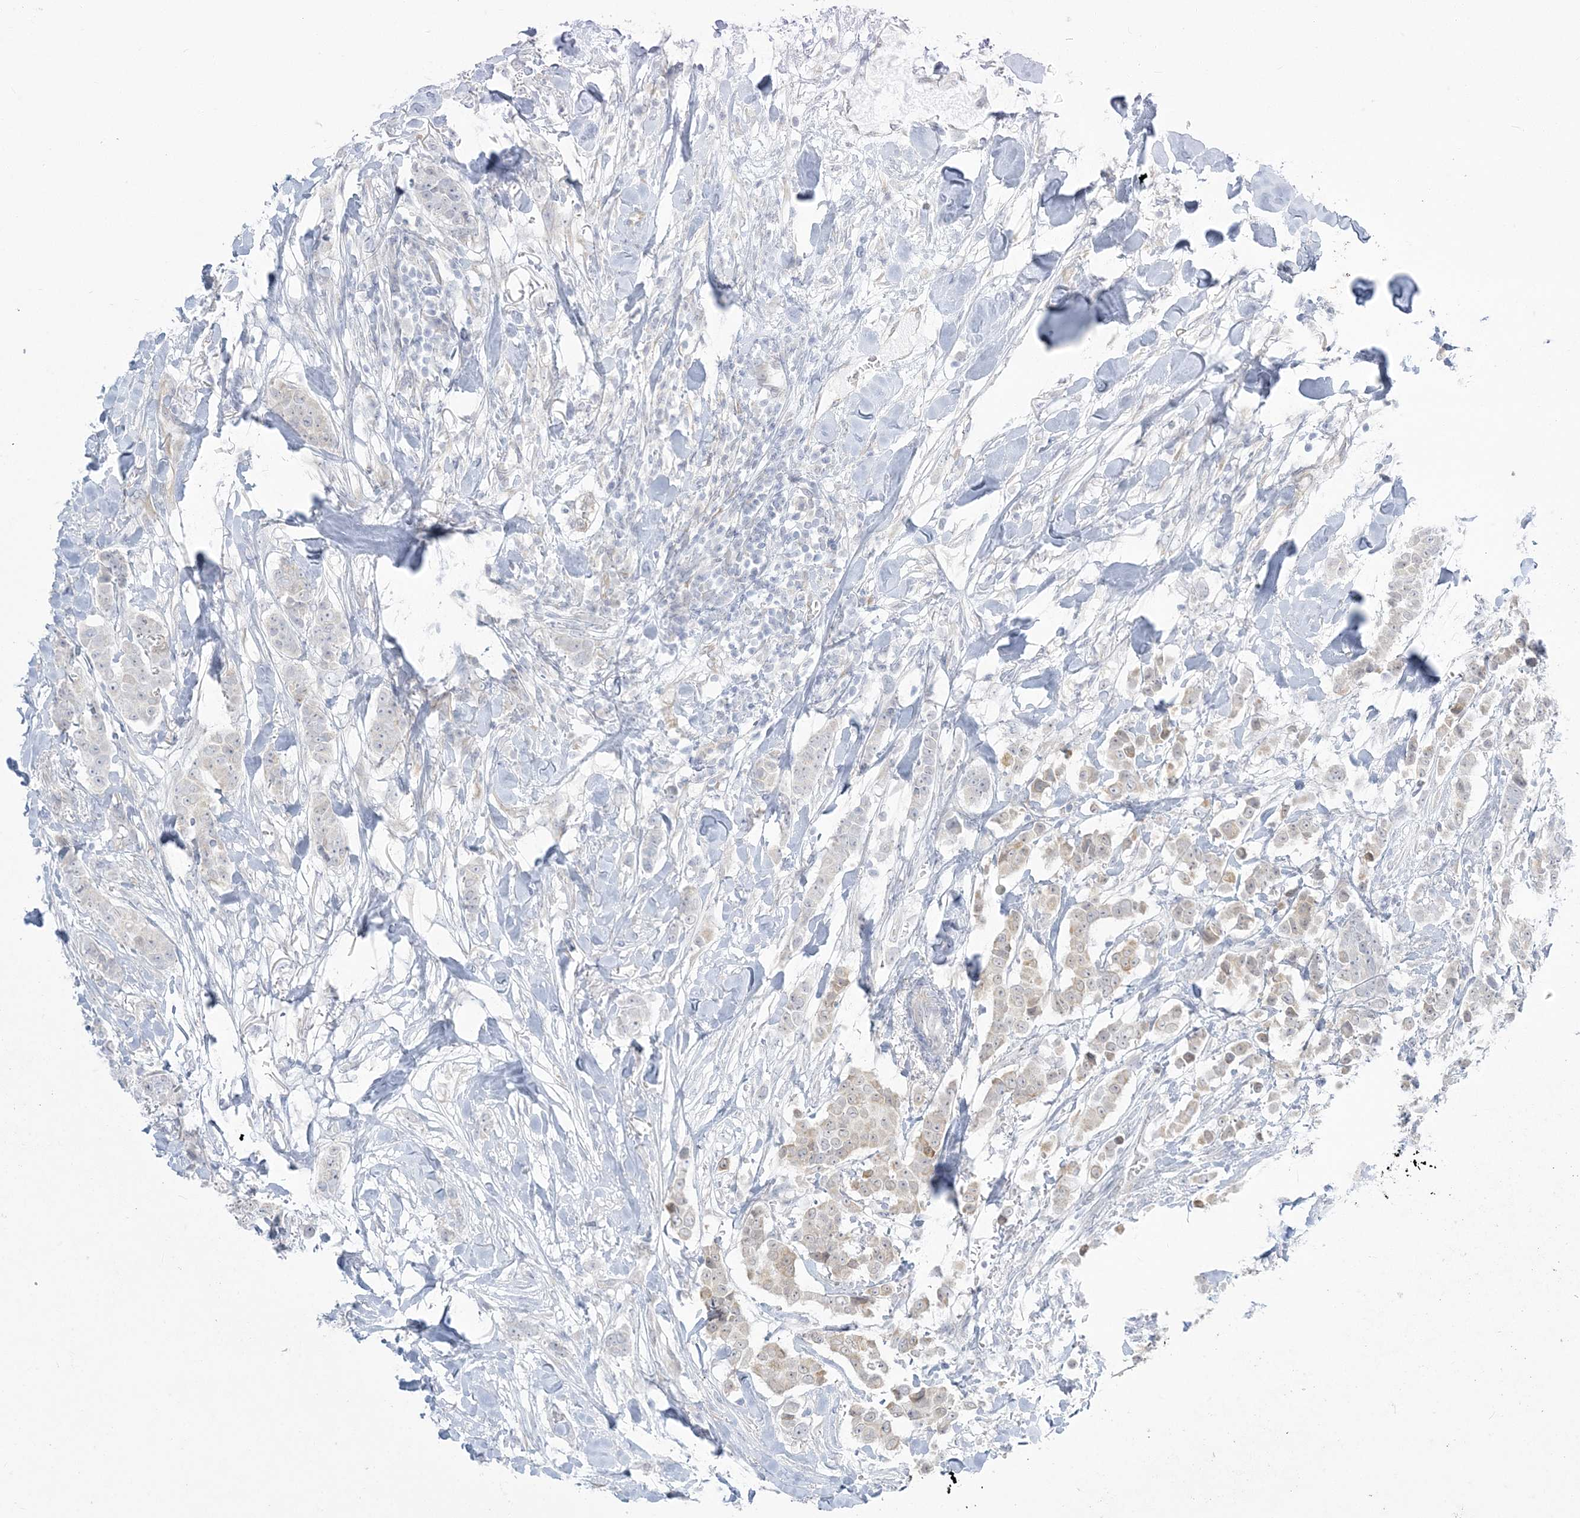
{"staining": {"intensity": "weak", "quantity": "<25%", "location": "cytoplasmic/membranous"}, "tissue": "breast cancer", "cell_type": "Tumor cells", "image_type": "cancer", "snomed": [{"axis": "morphology", "description": "Duct carcinoma"}, {"axis": "topography", "description": "Breast"}], "caption": "The photomicrograph reveals no staining of tumor cells in breast cancer.", "gene": "ZC3H6", "patient": {"sex": "female", "age": 40}}